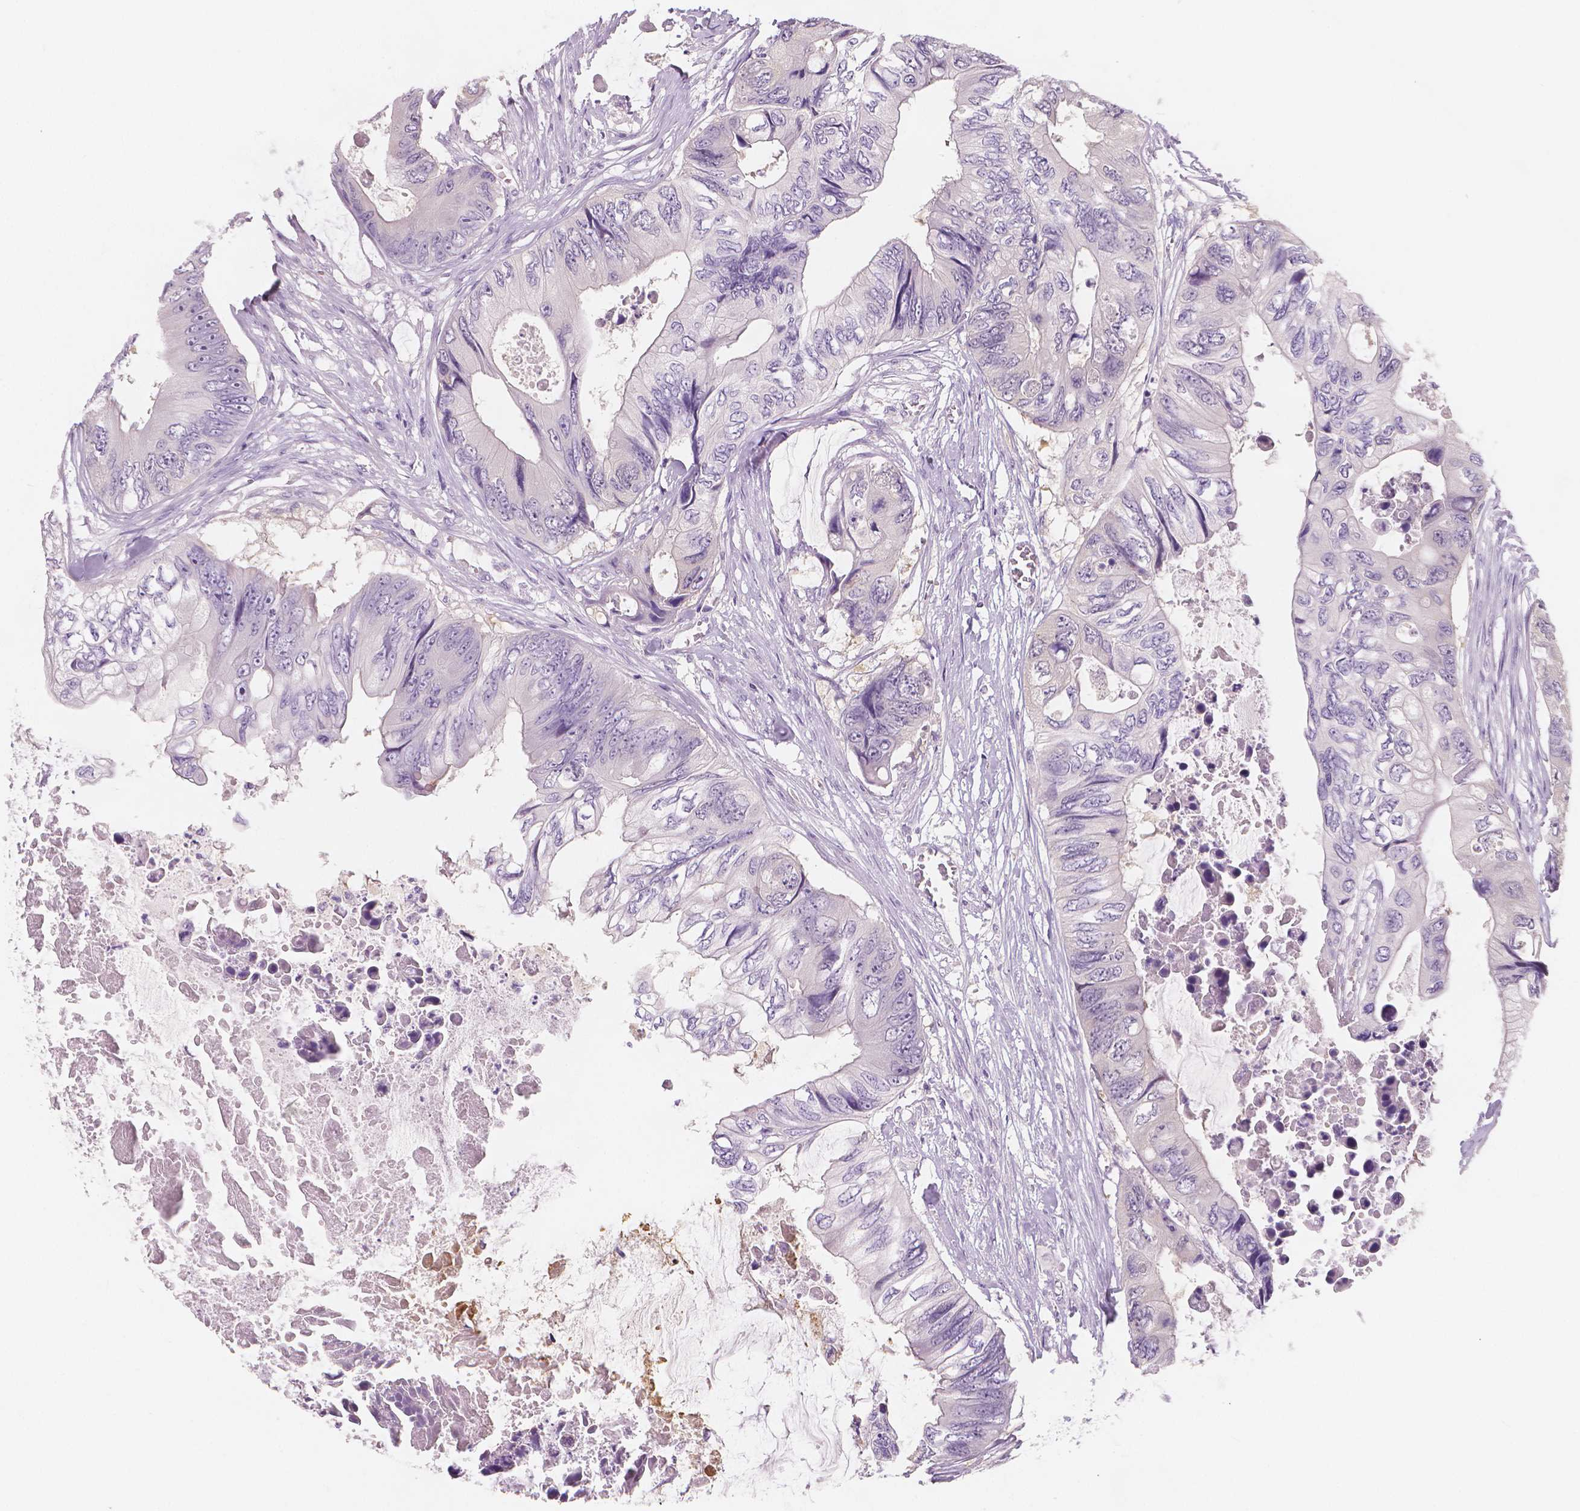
{"staining": {"intensity": "negative", "quantity": "none", "location": "none"}, "tissue": "colorectal cancer", "cell_type": "Tumor cells", "image_type": "cancer", "snomed": [{"axis": "morphology", "description": "Adenocarcinoma, NOS"}, {"axis": "topography", "description": "Rectum"}], "caption": "This is an IHC micrograph of colorectal cancer. There is no staining in tumor cells.", "gene": "APOA4", "patient": {"sex": "male", "age": 63}}